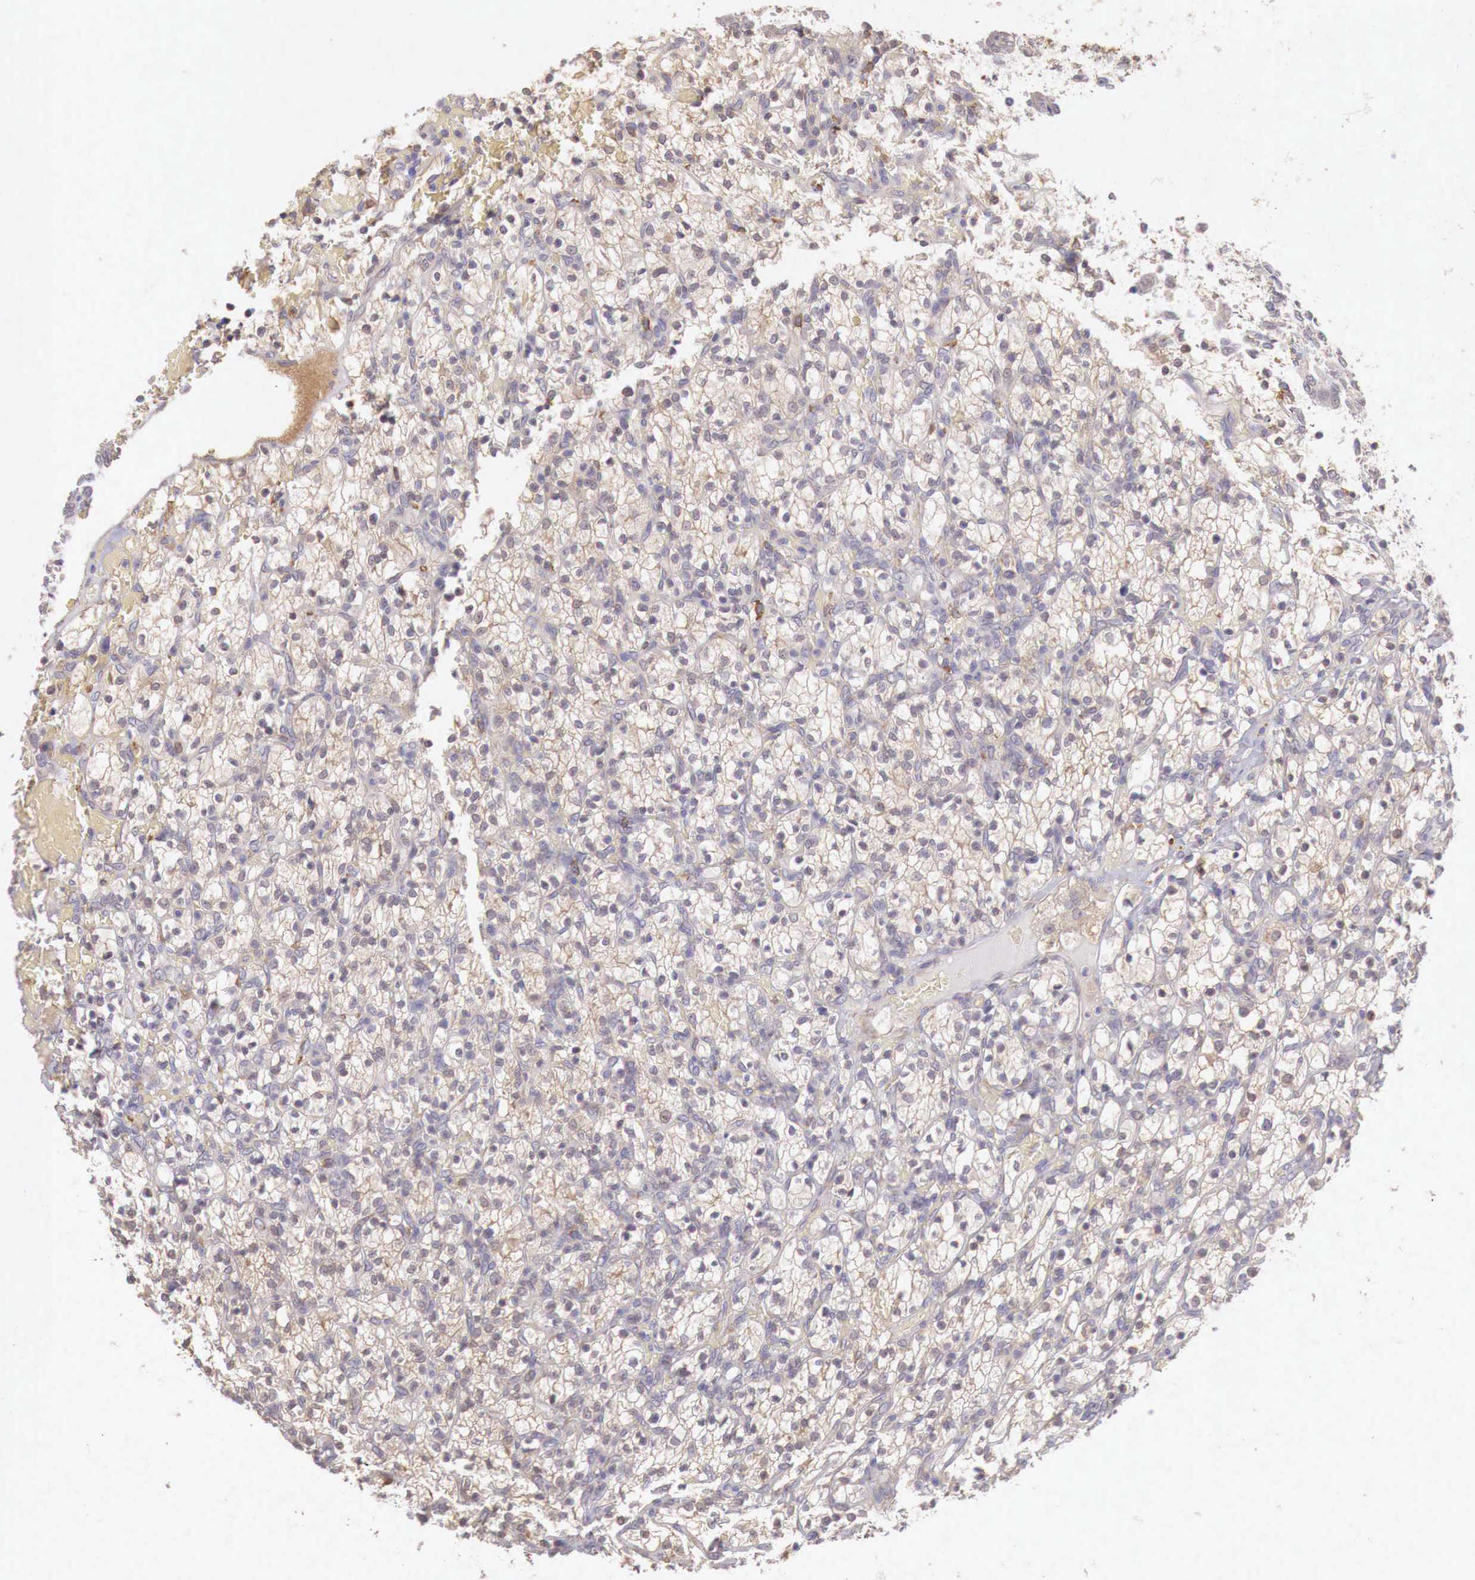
{"staining": {"intensity": "weak", "quantity": "25%-75%", "location": "cytoplasmic/membranous"}, "tissue": "renal cancer", "cell_type": "Tumor cells", "image_type": "cancer", "snomed": [{"axis": "morphology", "description": "Adenocarcinoma, NOS"}, {"axis": "topography", "description": "Kidney"}], "caption": "High-power microscopy captured an immunohistochemistry histopathology image of renal cancer (adenocarcinoma), revealing weak cytoplasmic/membranous staining in about 25%-75% of tumor cells.", "gene": "CHRDL1", "patient": {"sex": "female", "age": 83}}